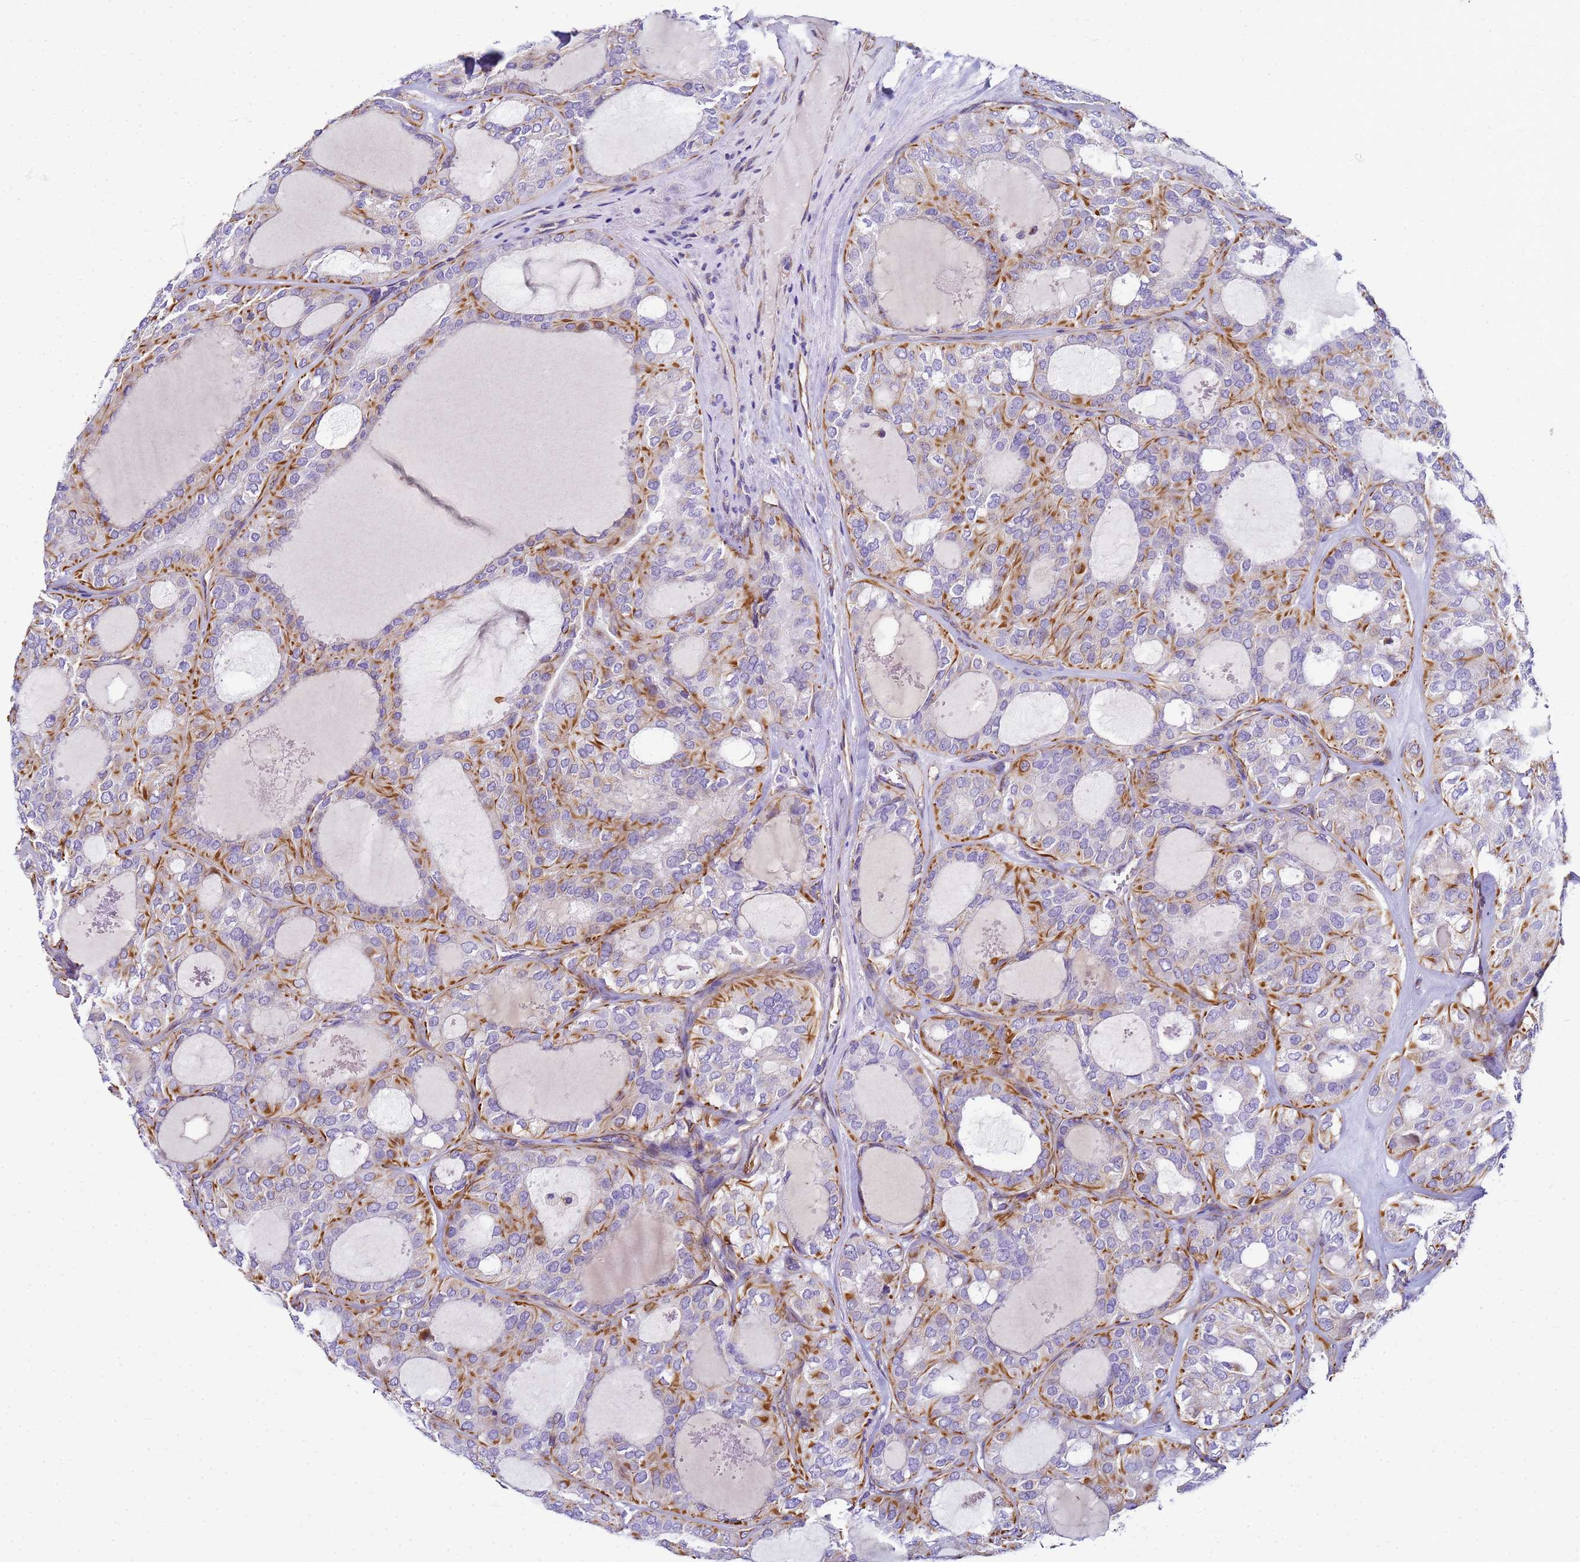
{"staining": {"intensity": "moderate", "quantity": "25%-75%", "location": "cytoplasmic/membranous"}, "tissue": "thyroid cancer", "cell_type": "Tumor cells", "image_type": "cancer", "snomed": [{"axis": "morphology", "description": "Follicular adenoma carcinoma, NOS"}, {"axis": "topography", "description": "Thyroid gland"}], "caption": "Follicular adenoma carcinoma (thyroid) tissue shows moderate cytoplasmic/membranous staining in approximately 25%-75% of tumor cells, visualized by immunohistochemistry.", "gene": "UBXN2B", "patient": {"sex": "male", "age": 75}}